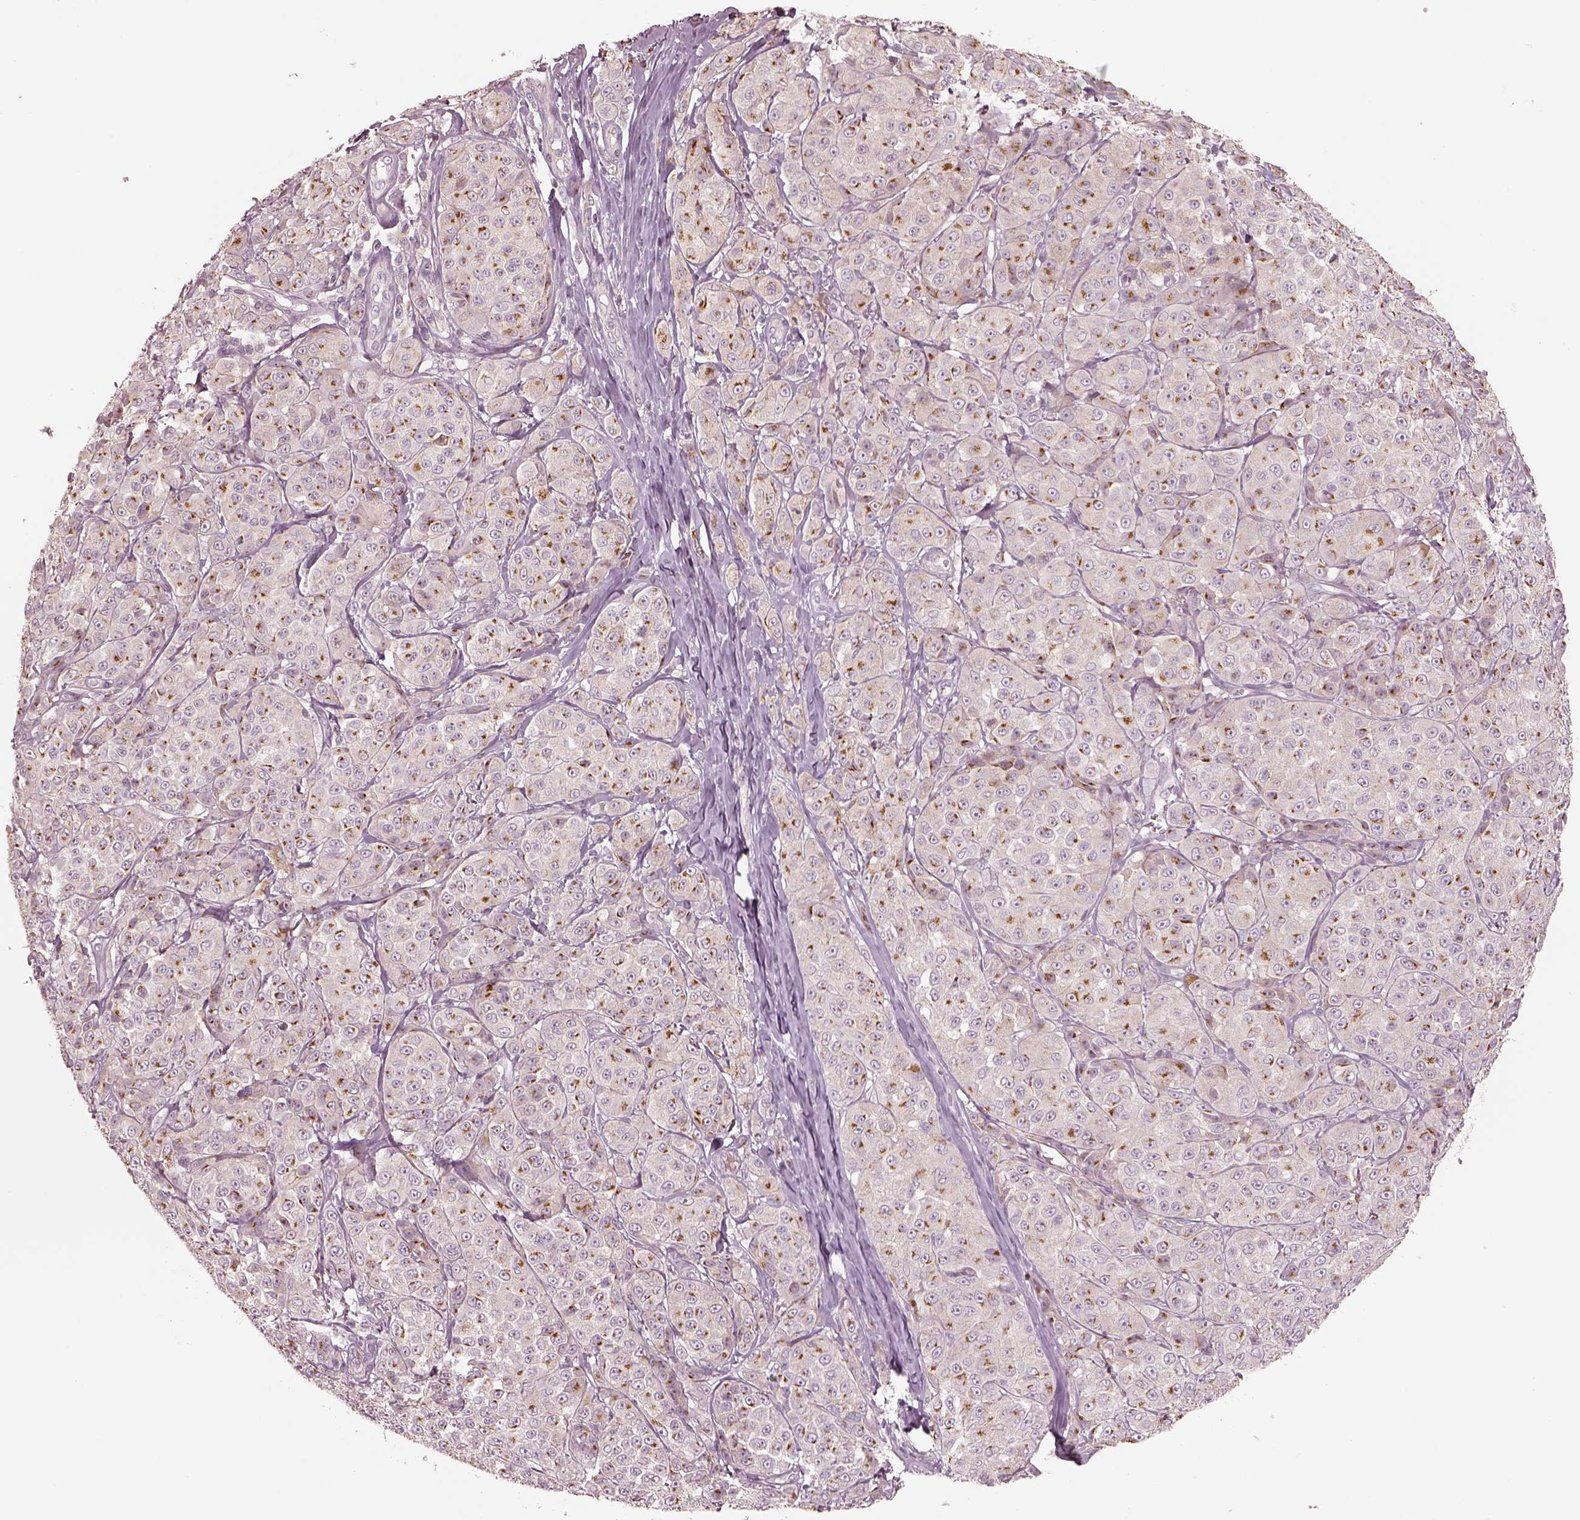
{"staining": {"intensity": "strong", "quantity": ">75%", "location": "cytoplasmic/membranous"}, "tissue": "melanoma", "cell_type": "Tumor cells", "image_type": "cancer", "snomed": [{"axis": "morphology", "description": "Malignant melanoma, NOS"}, {"axis": "topography", "description": "Skin"}], "caption": "Protein analysis of melanoma tissue reveals strong cytoplasmic/membranous staining in about >75% of tumor cells.", "gene": "SDCBP2", "patient": {"sex": "male", "age": 89}}